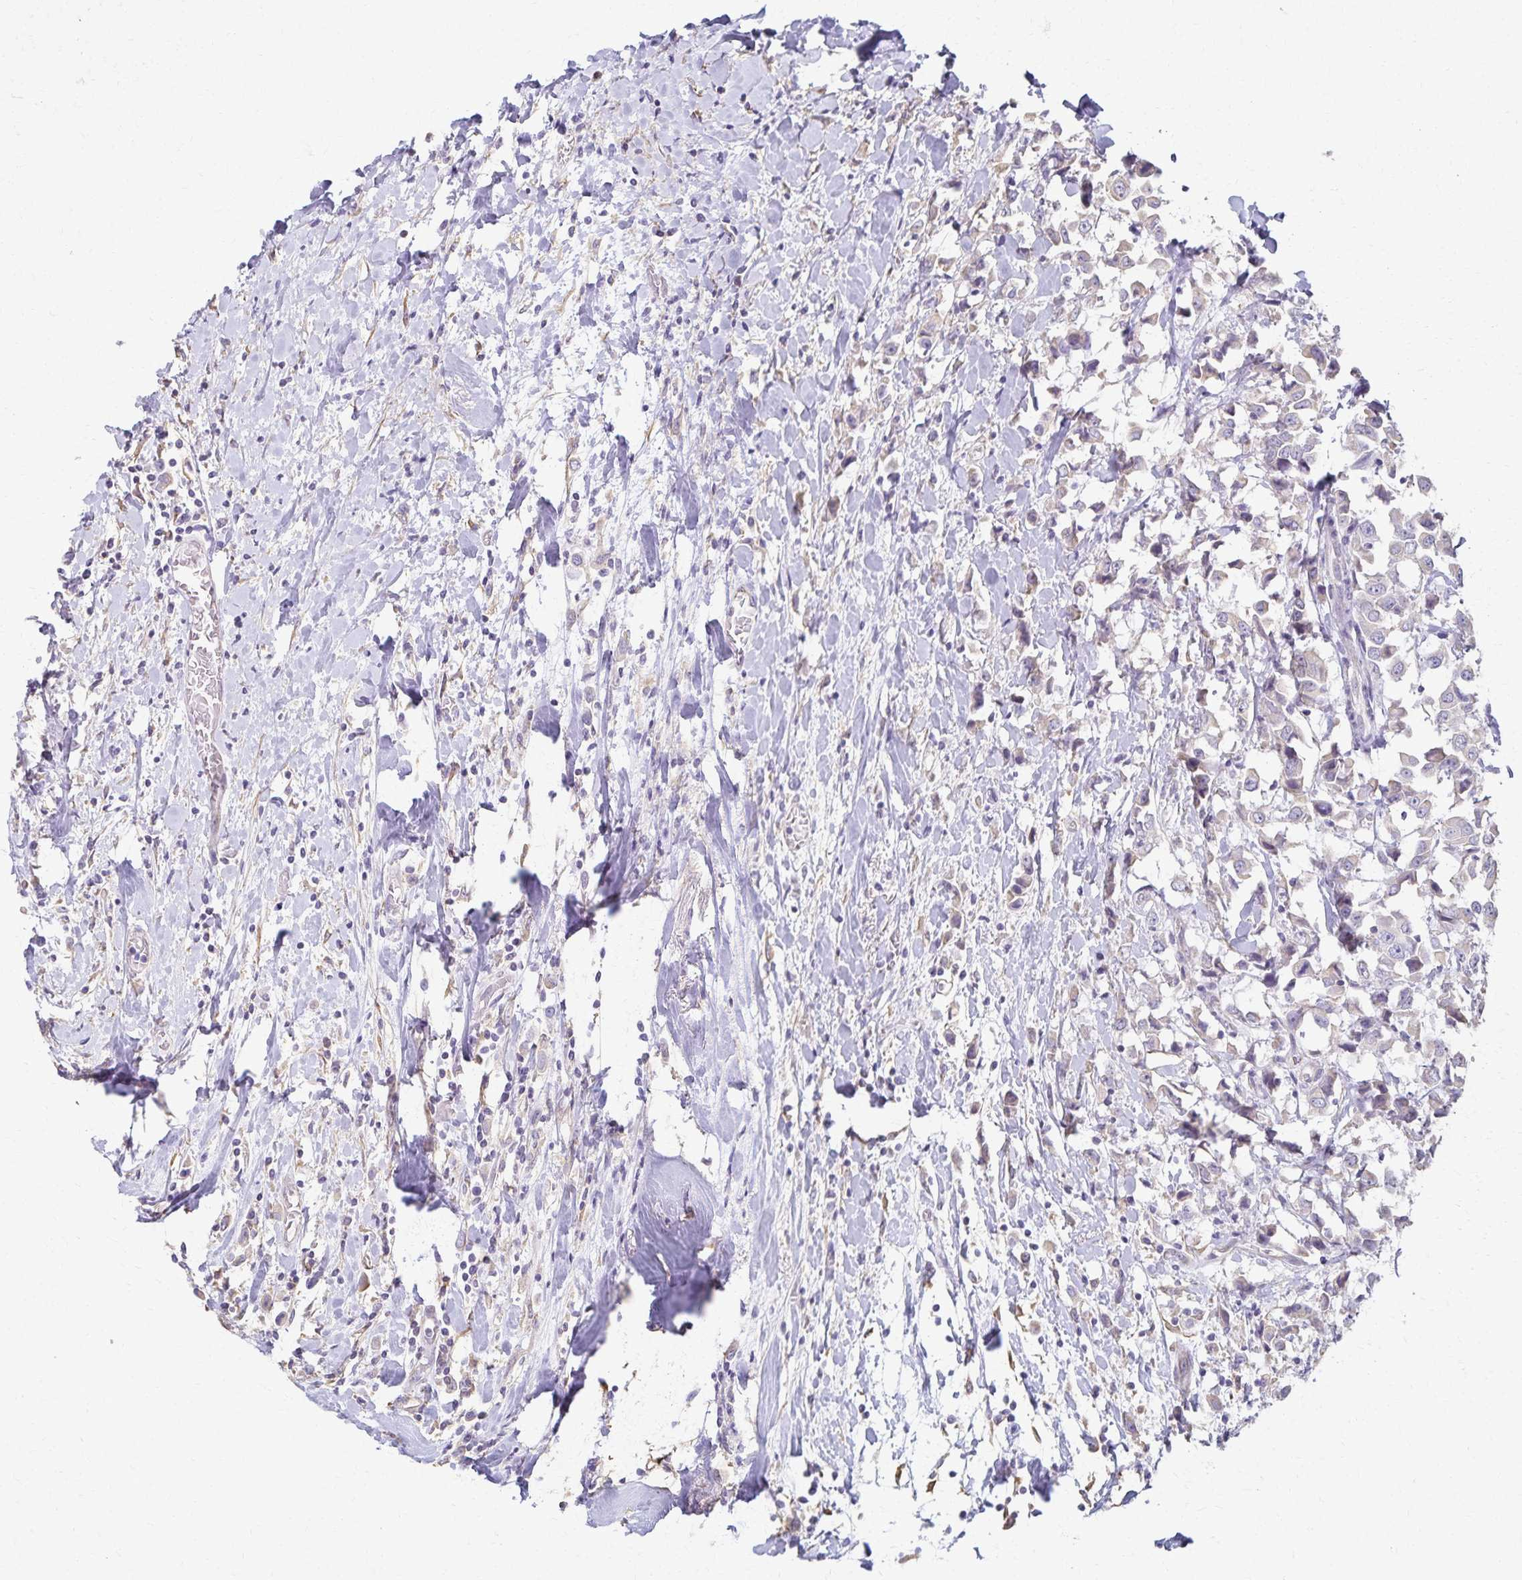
{"staining": {"intensity": "negative", "quantity": "none", "location": "none"}, "tissue": "breast cancer", "cell_type": "Tumor cells", "image_type": "cancer", "snomed": [{"axis": "morphology", "description": "Duct carcinoma"}, {"axis": "topography", "description": "Breast"}], "caption": "Immunohistochemical staining of human invasive ductal carcinoma (breast) exhibits no significant staining in tumor cells.", "gene": "KISS1", "patient": {"sex": "female", "age": 61}}